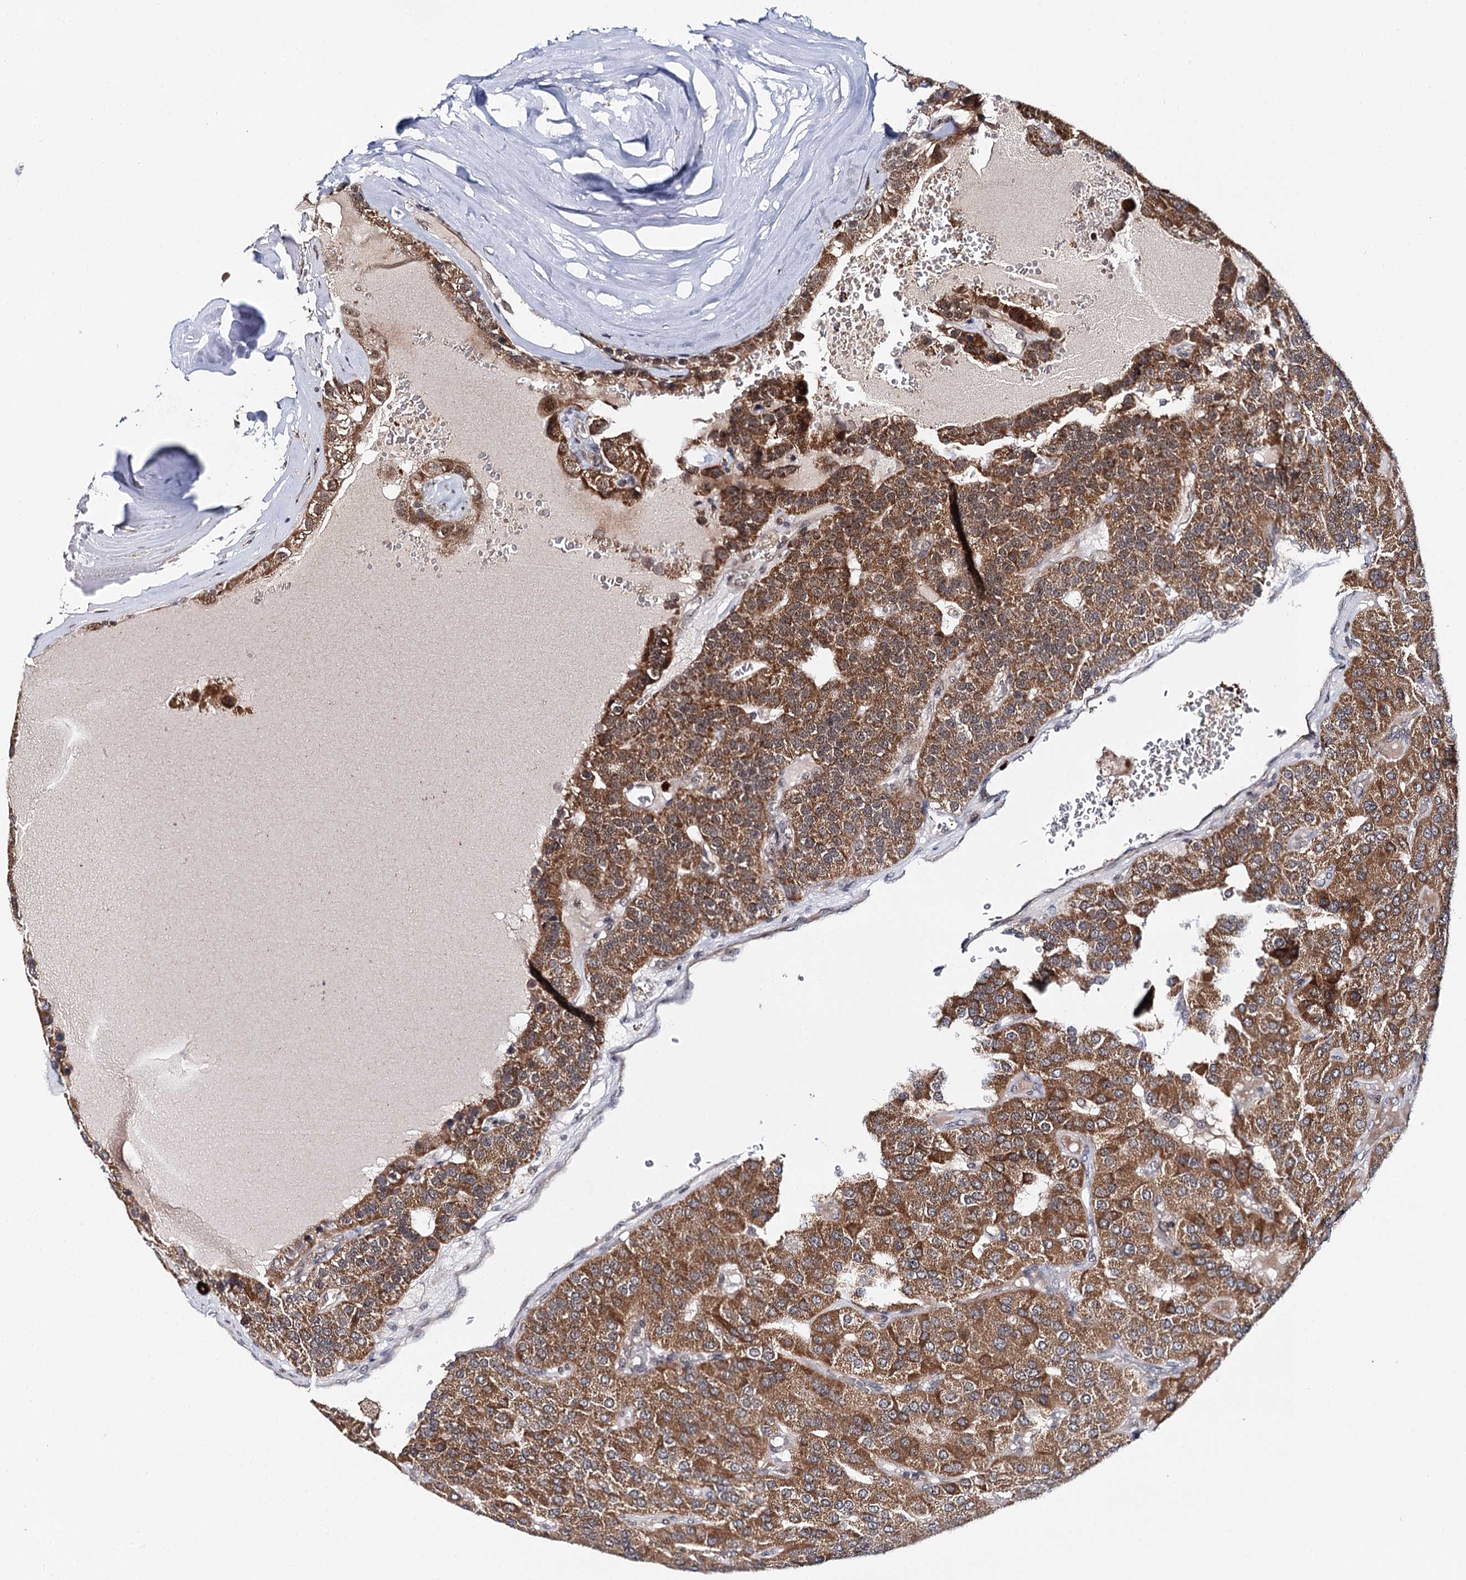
{"staining": {"intensity": "moderate", "quantity": ">75%", "location": "cytoplasmic/membranous"}, "tissue": "parathyroid gland", "cell_type": "Glandular cells", "image_type": "normal", "snomed": [{"axis": "morphology", "description": "Normal tissue, NOS"}, {"axis": "morphology", "description": "Adenoma, NOS"}, {"axis": "topography", "description": "Parathyroid gland"}], "caption": "Immunohistochemistry of unremarkable human parathyroid gland demonstrates medium levels of moderate cytoplasmic/membranous staining in about >75% of glandular cells.", "gene": "BUD13", "patient": {"sex": "female", "age": 86}}